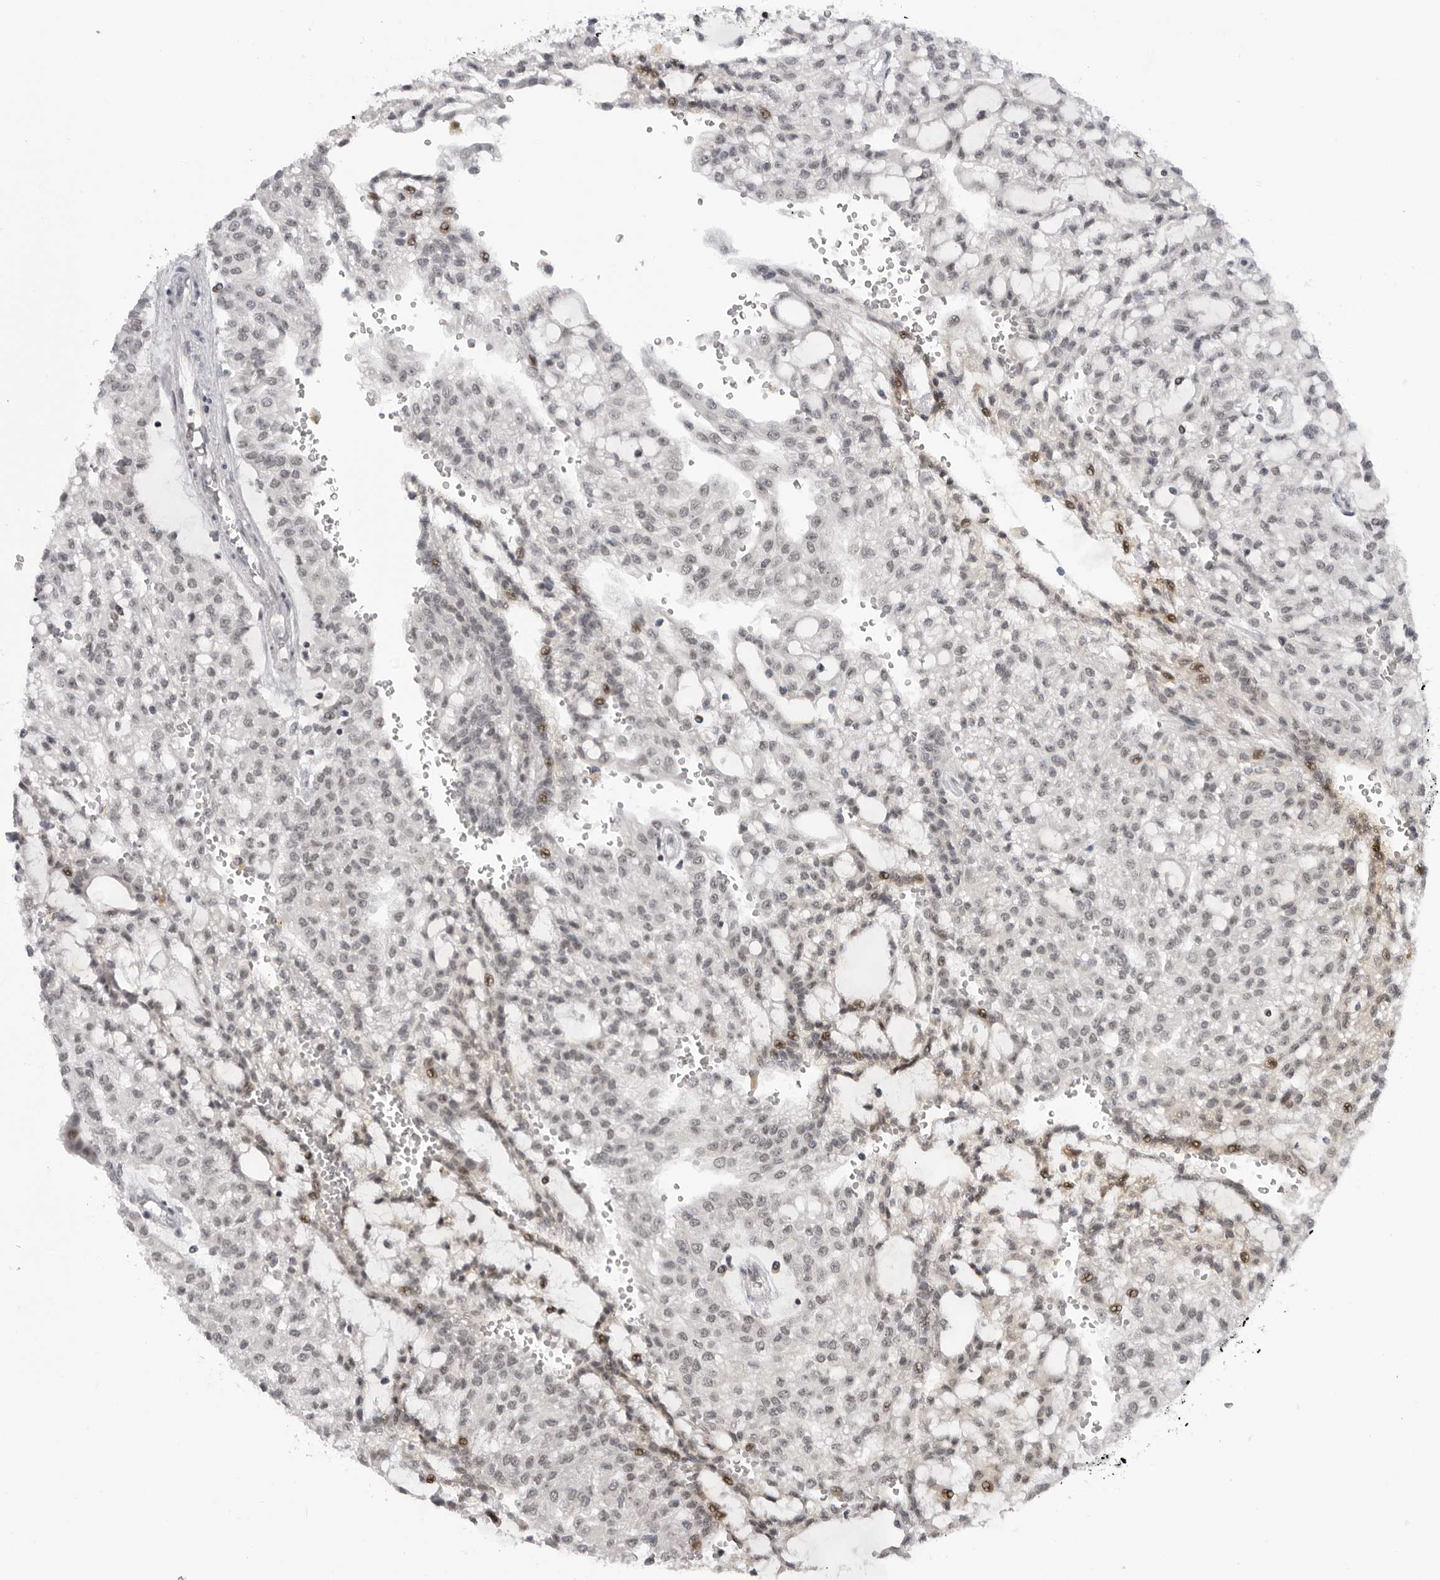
{"staining": {"intensity": "moderate", "quantity": "<25%", "location": "nuclear"}, "tissue": "renal cancer", "cell_type": "Tumor cells", "image_type": "cancer", "snomed": [{"axis": "morphology", "description": "Adenocarcinoma, NOS"}, {"axis": "topography", "description": "Kidney"}], "caption": "A micrograph showing moderate nuclear expression in approximately <25% of tumor cells in renal cancer (adenocarcinoma), as visualized by brown immunohistochemical staining.", "gene": "ALPK2", "patient": {"sex": "male", "age": 63}}